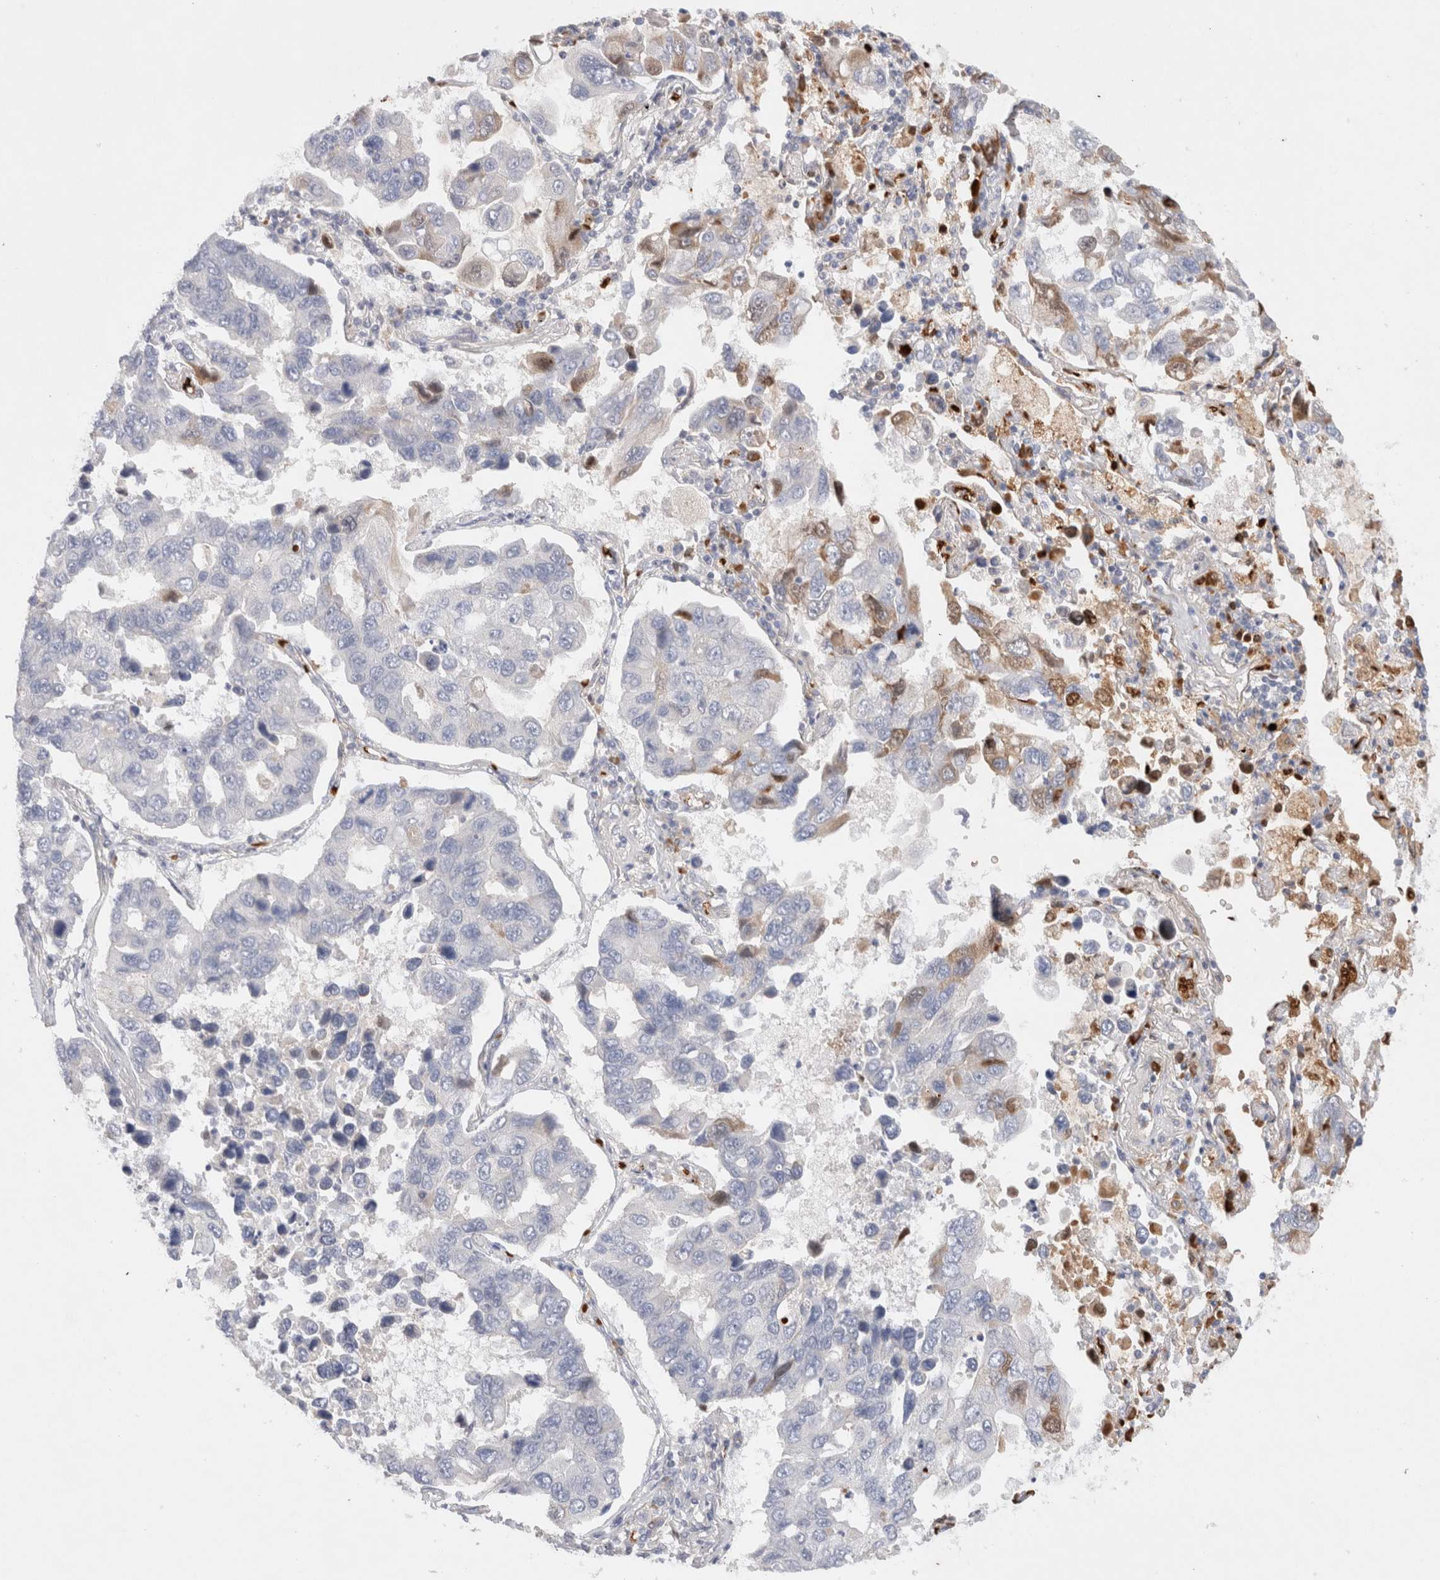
{"staining": {"intensity": "weak", "quantity": "<25%", "location": "cytoplasmic/membranous"}, "tissue": "lung cancer", "cell_type": "Tumor cells", "image_type": "cancer", "snomed": [{"axis": "morphology", "description": "Adenocarcinoma, NOS"}, {"axis": "topography", "description": "Lung"}], "caption": "Immunohistochemical staining of lung adenocarcinoma shows no significant positivity in tumor cells.", "gene": "MST1", "patient": {"sex": "male", "age": 64}}